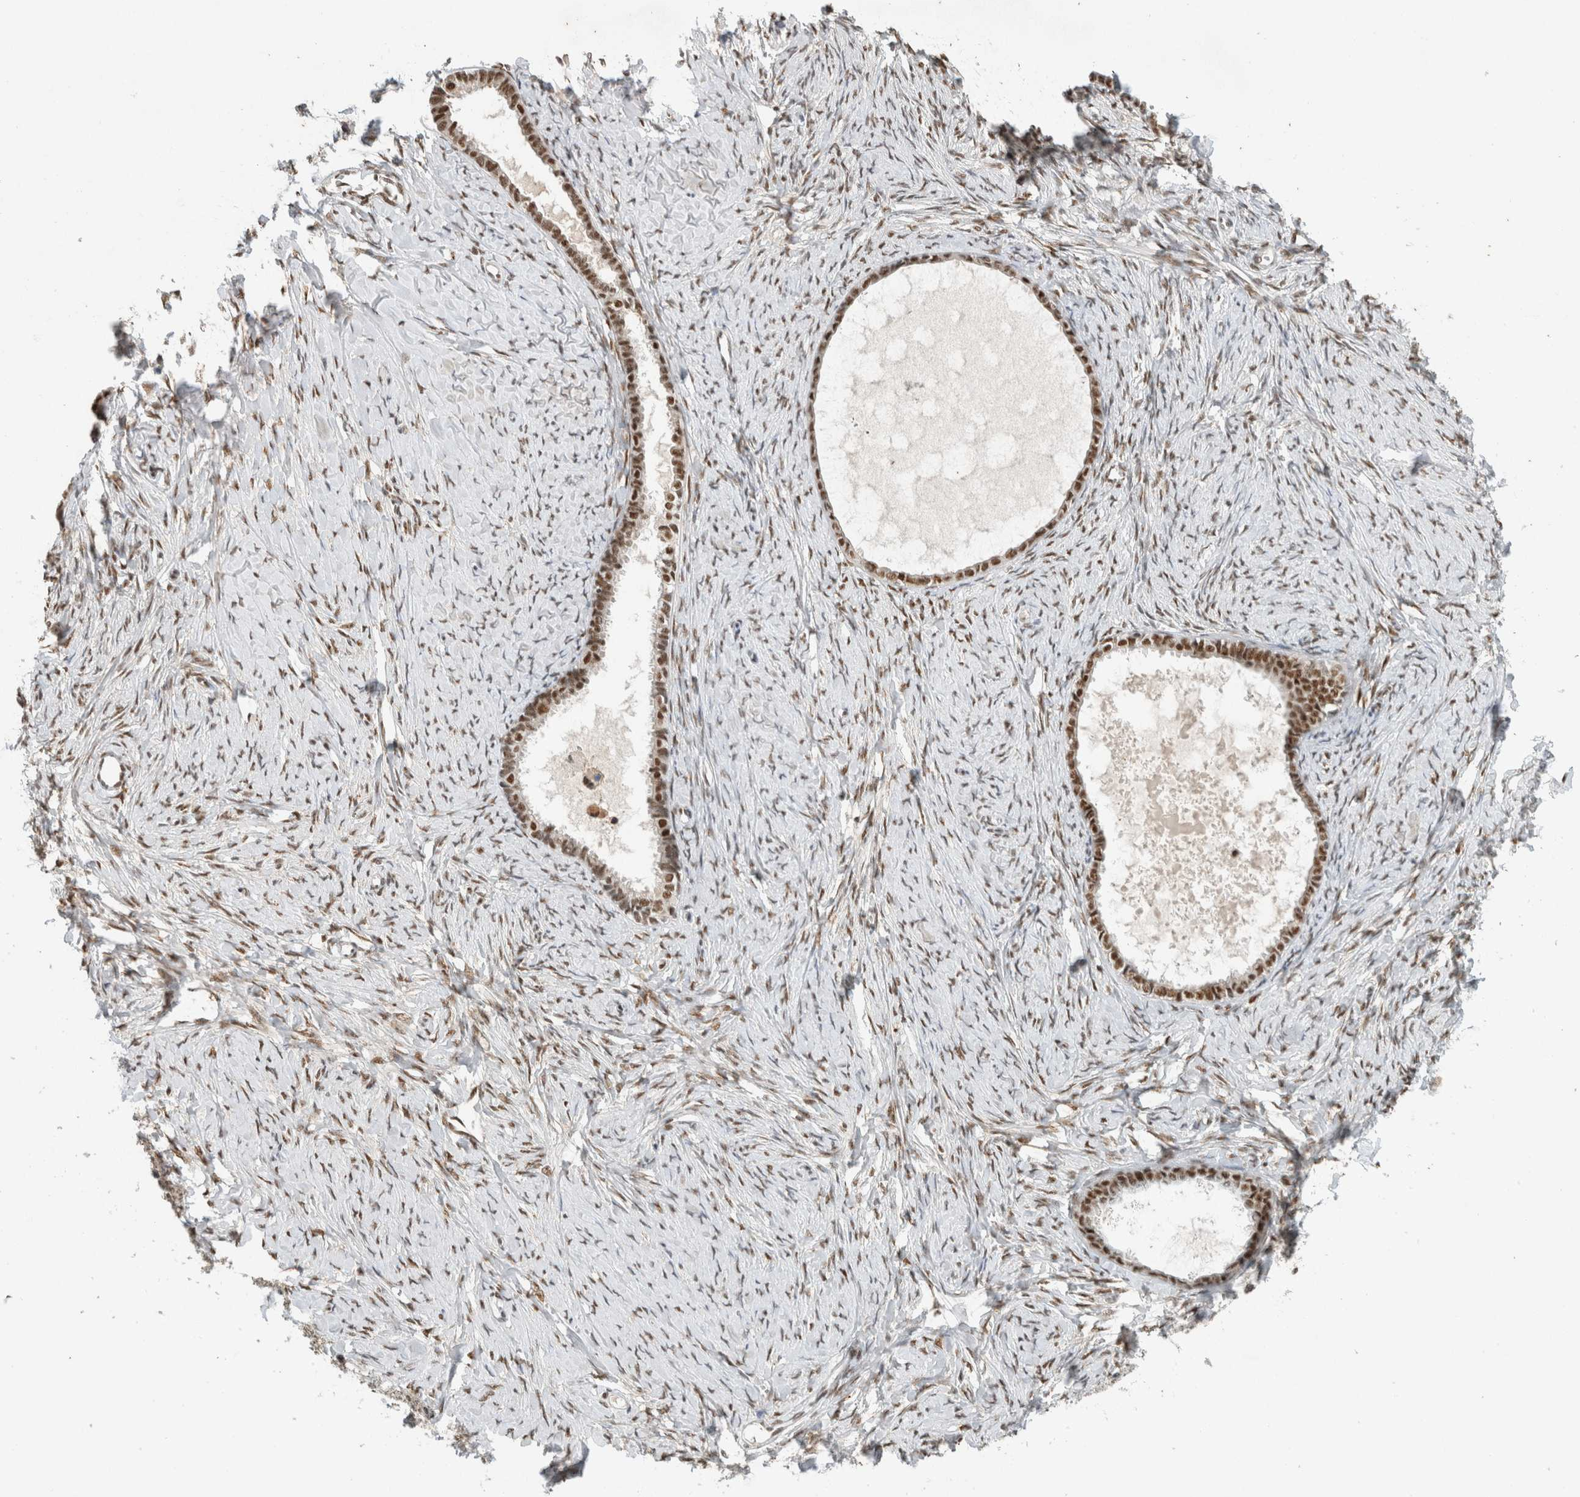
{"staining": {"intensity": "moderate", "quantity": ">75%", "location": "nuclear"}, "tissue": "ovarian cancer", "cell_type": "Tumor cells", "image_type": "cancer", "snomed": [{"axis": "morphology", "description": "Cystadenocarcinoma, serous, NOS"}, {"axis": "topography", "description": "Ovary"}], "caption": "Immunohistochemical staining of ovarian cancer (serous cystadenocarcinoma) exhibits medium levels of moderate nuclear expression in approximately >75% of tumor cells. The staining is performed using DAB (3,3'-diaminobenzidine) brown chromogen to label protein expression. The nuclei are counter-stained blue using hematoxylin.", "gene": "DDX42", "patient": {"sex": "female", "age": 79}}